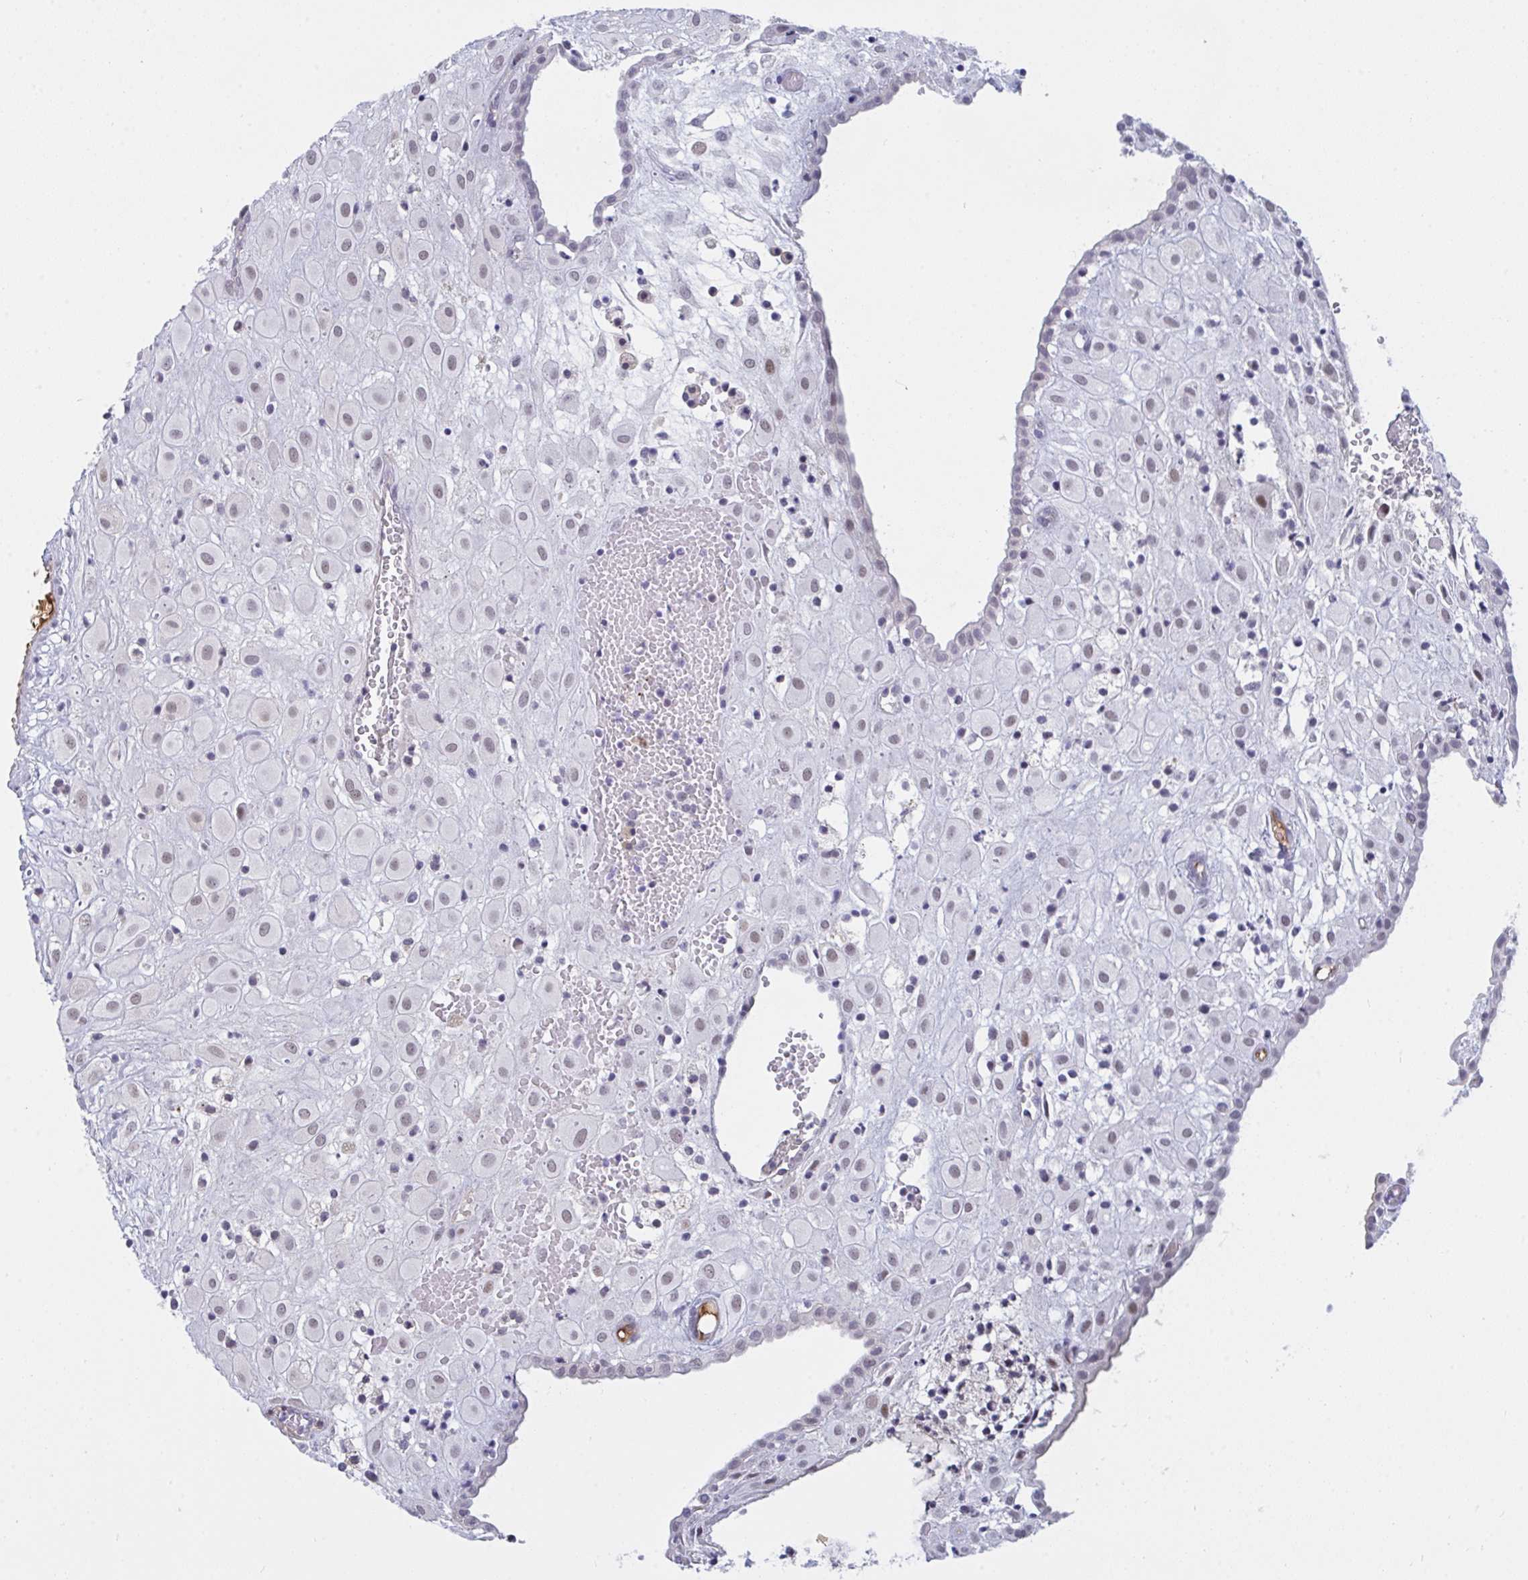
{"staining": {"intensity": "weak", "quantity": "25%-75%", "location": "nuclear"}, "tissue": "placenta", "cell_type": "Decidual cells", "image_type": "normal", "snomed": [{"axis": "morphology", "description": "Normal tissue, NOS"}, {"axis": "topography", "description": "Placenta"}], "caption": "Immunohistochemistry (DAB (3,3'-diaminobenzidine)) staining of normal human placenta reveals weak nuclear protein positivity in approximately 25%-75% of decidual cells.", "gene": "DSCAML1", "patient": {"sex": "female", "age": 24}}